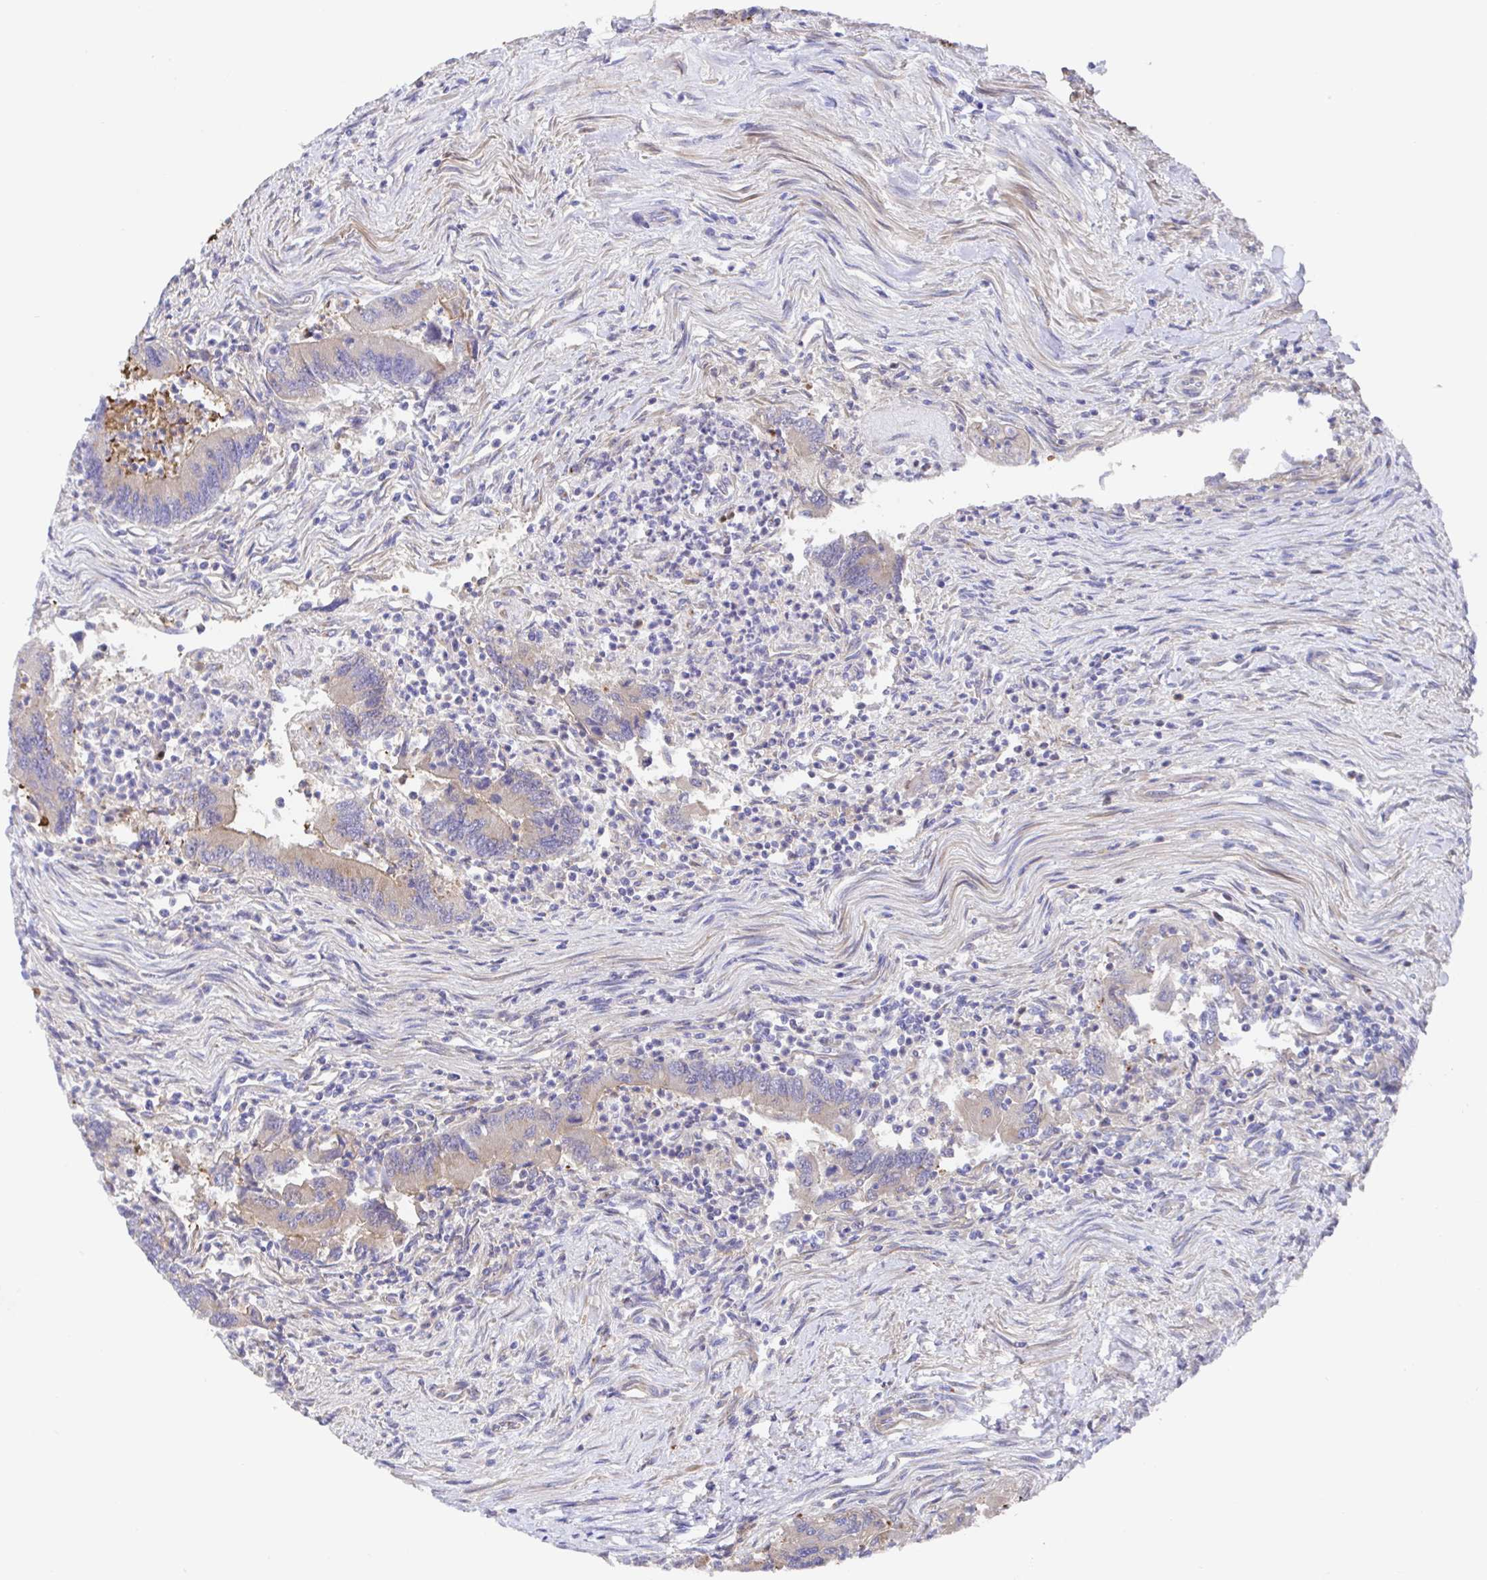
{"staining": {"intensity": "weak", "quantity": ">75%", "location": "cytoplasmic/membranous"}, "tissue": "colorectal cancer", "cell_type": "Tumor cells", "image_type": "cancer", "snomed": [{"axis": "morphology", "description": "Adenocarcinoma, NOS"}, {"axis": "topography", "description": "Colon"}], "caption": "Colorectal adenocarcinoma stained for a protein reveals weak cytoplasmic/membranous positivity in tumor cells. The staining is performed using DAB (3,3'-diaminobenzidine) brown chromogen to label protein expression. The nuclei are counter-stained blue using hematoxylin.", "gene": "GOLGA1", "patient": {"sex": "female", "age": 67}}